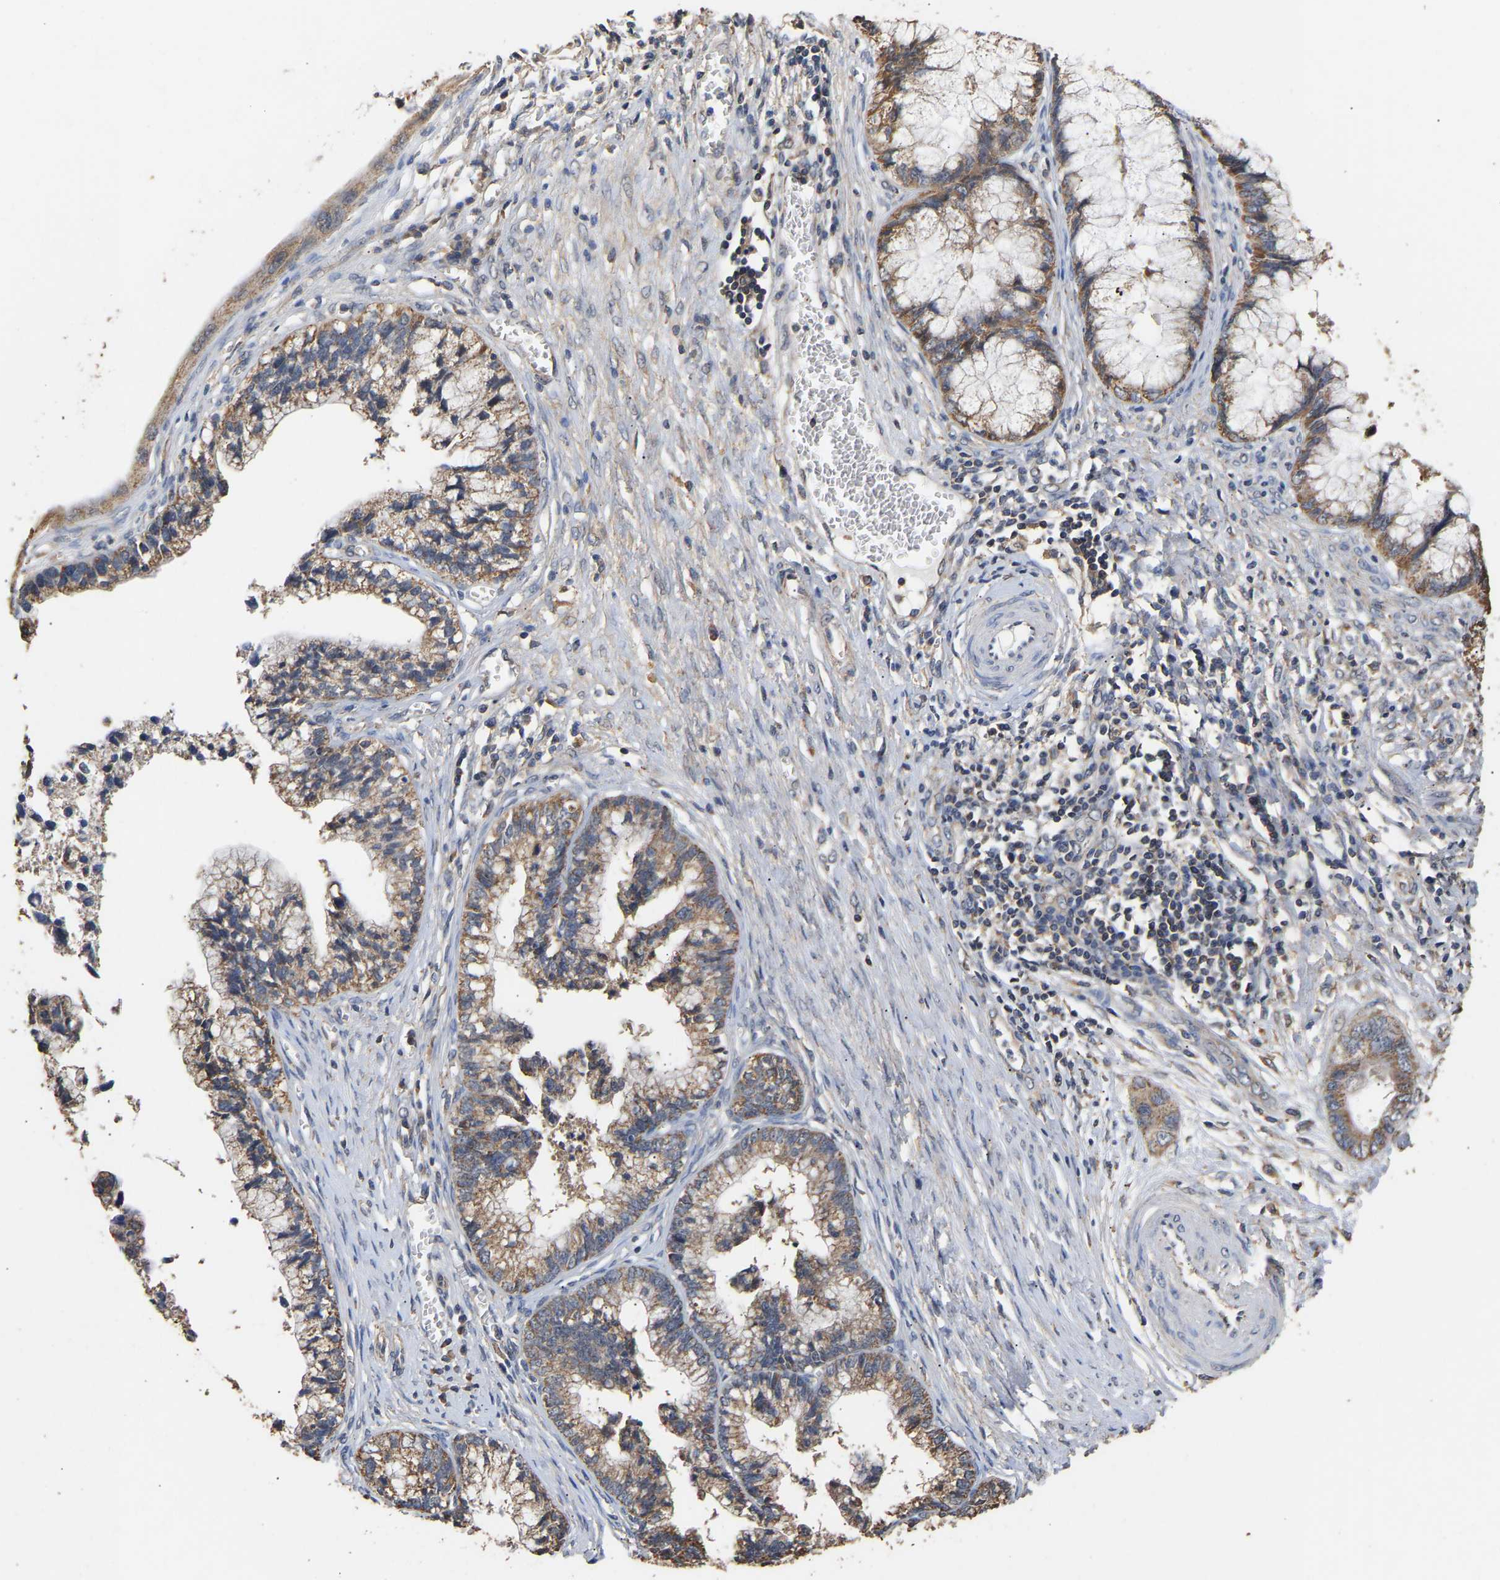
{"staining": {"intensity": "moderate", "quantity": ">75%", "location": "cytoplasmic/membranous"}, "tissue": "cervical cancer", "cell_type": "Tumor cells", "image_type": "cancer", "snomed": [{"axis": "morphology", "description": "Adenocarcinoma, NOS"}, {"axis": "topography", "description": "Cervix"}], "caption": "High-power microscopy captured an immunohistochemistry (IHC) micrograph of cervical cancer (adenocarcinoma), revealing moderate cytoplasmic/membranous staining in about >75% of tumor cells.", "gene": "ZNF26", "patient": {"sex": "female", "age": 44}}